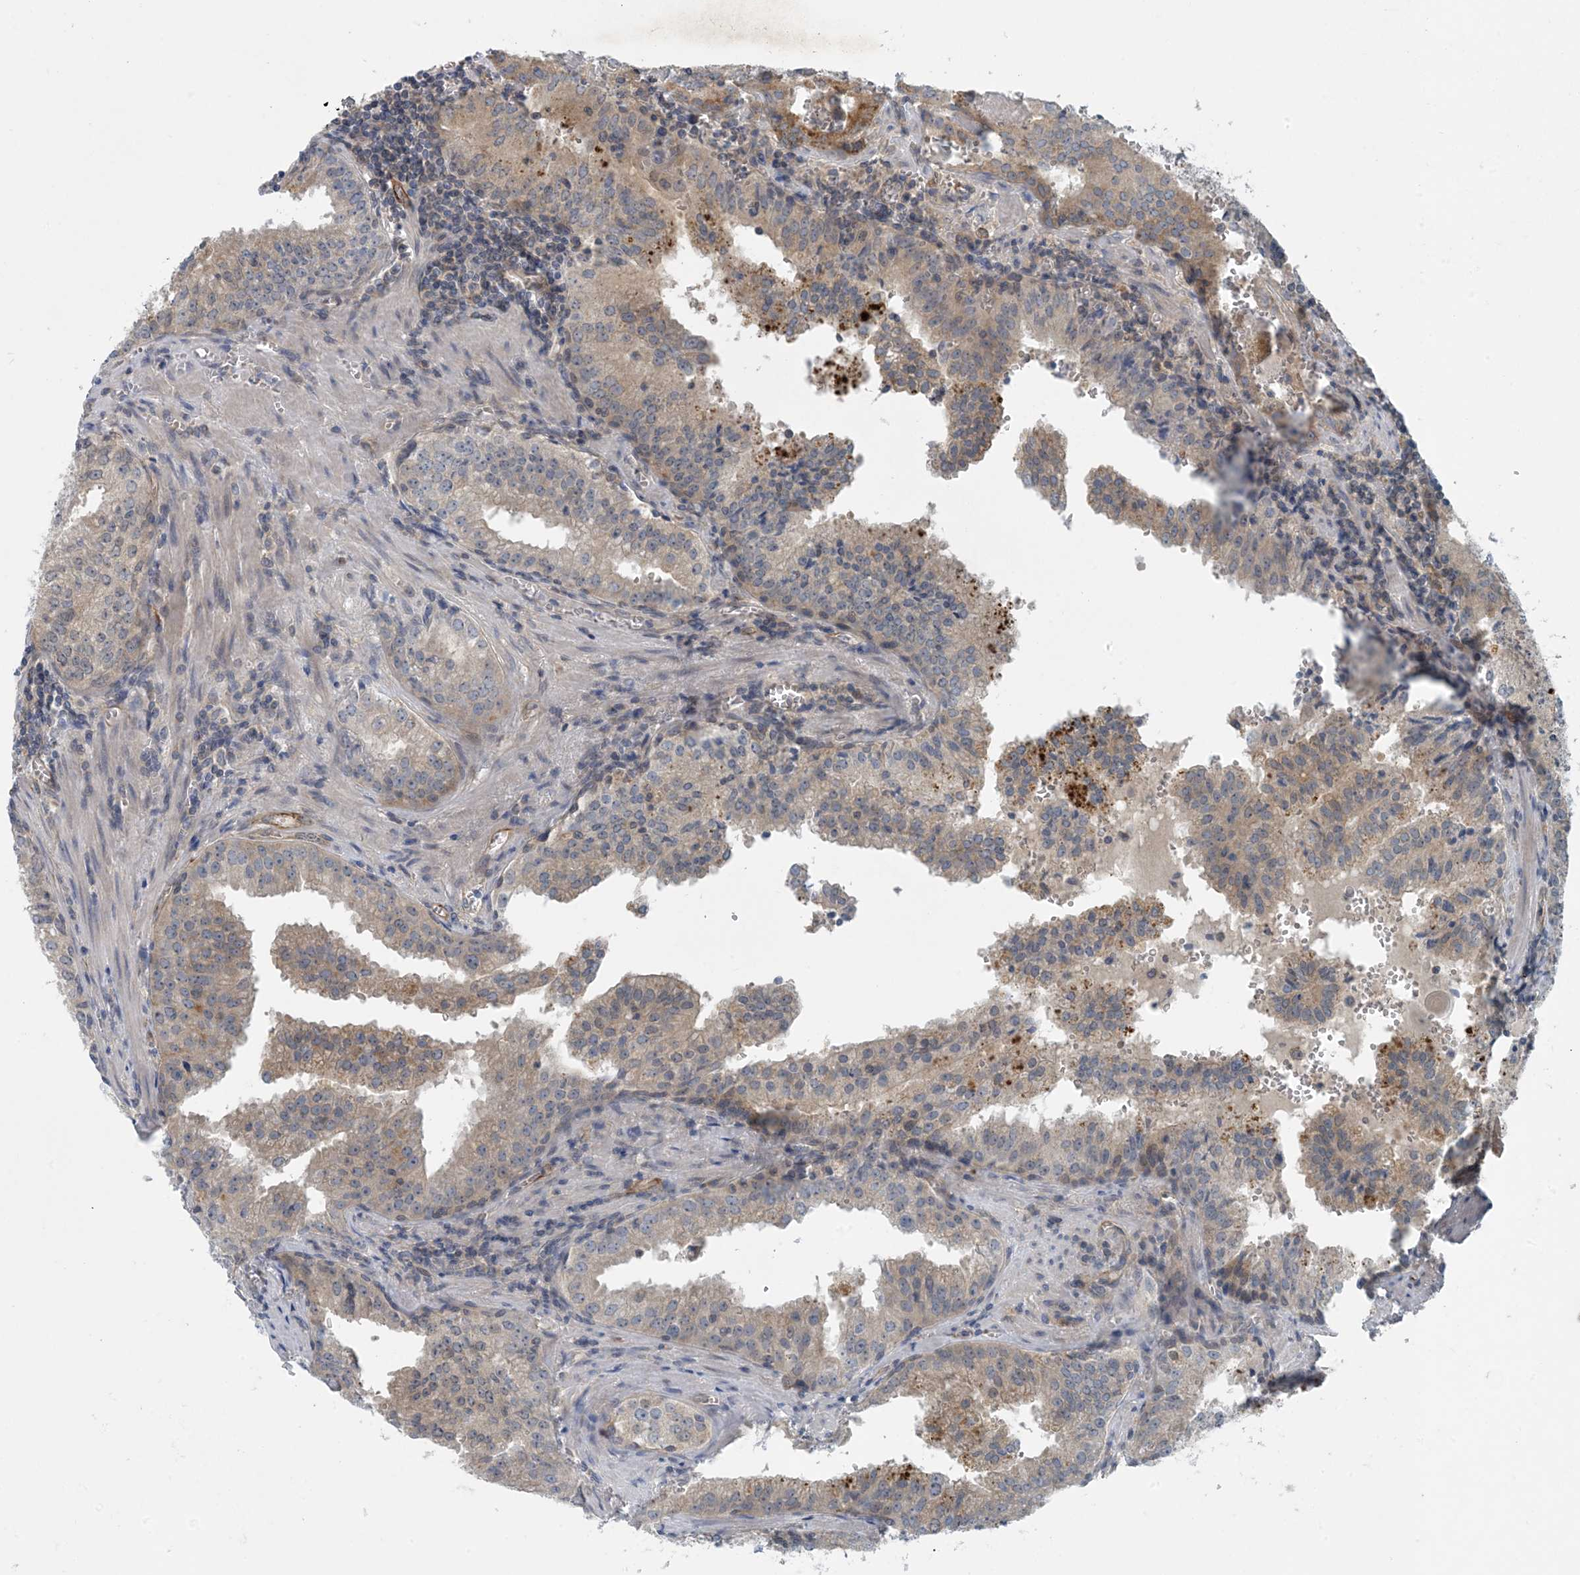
{"staining": {"intensity": "weak", "quantity": "25%-75%", "location": "cytoplasmic/membranous"}, "tissue": "prostate cancer", "cell_type": "Tumor cells", "image_type": "cancer", "snomed": [{"axis": "morphology", "description": "Adenocarcinoma, High grade"}, {"axis": "topography", "description": "Prostate"}], "caption": "Brown immunohistochemical staining in human adenocarcinoma (high-grade) (prostate) reveals weak cytoplasmic/membranous staining in approximately 25%-75% of tumor cells.", "gene": "HIKESHI", "patient": {"sex": "male", "age": 68}}